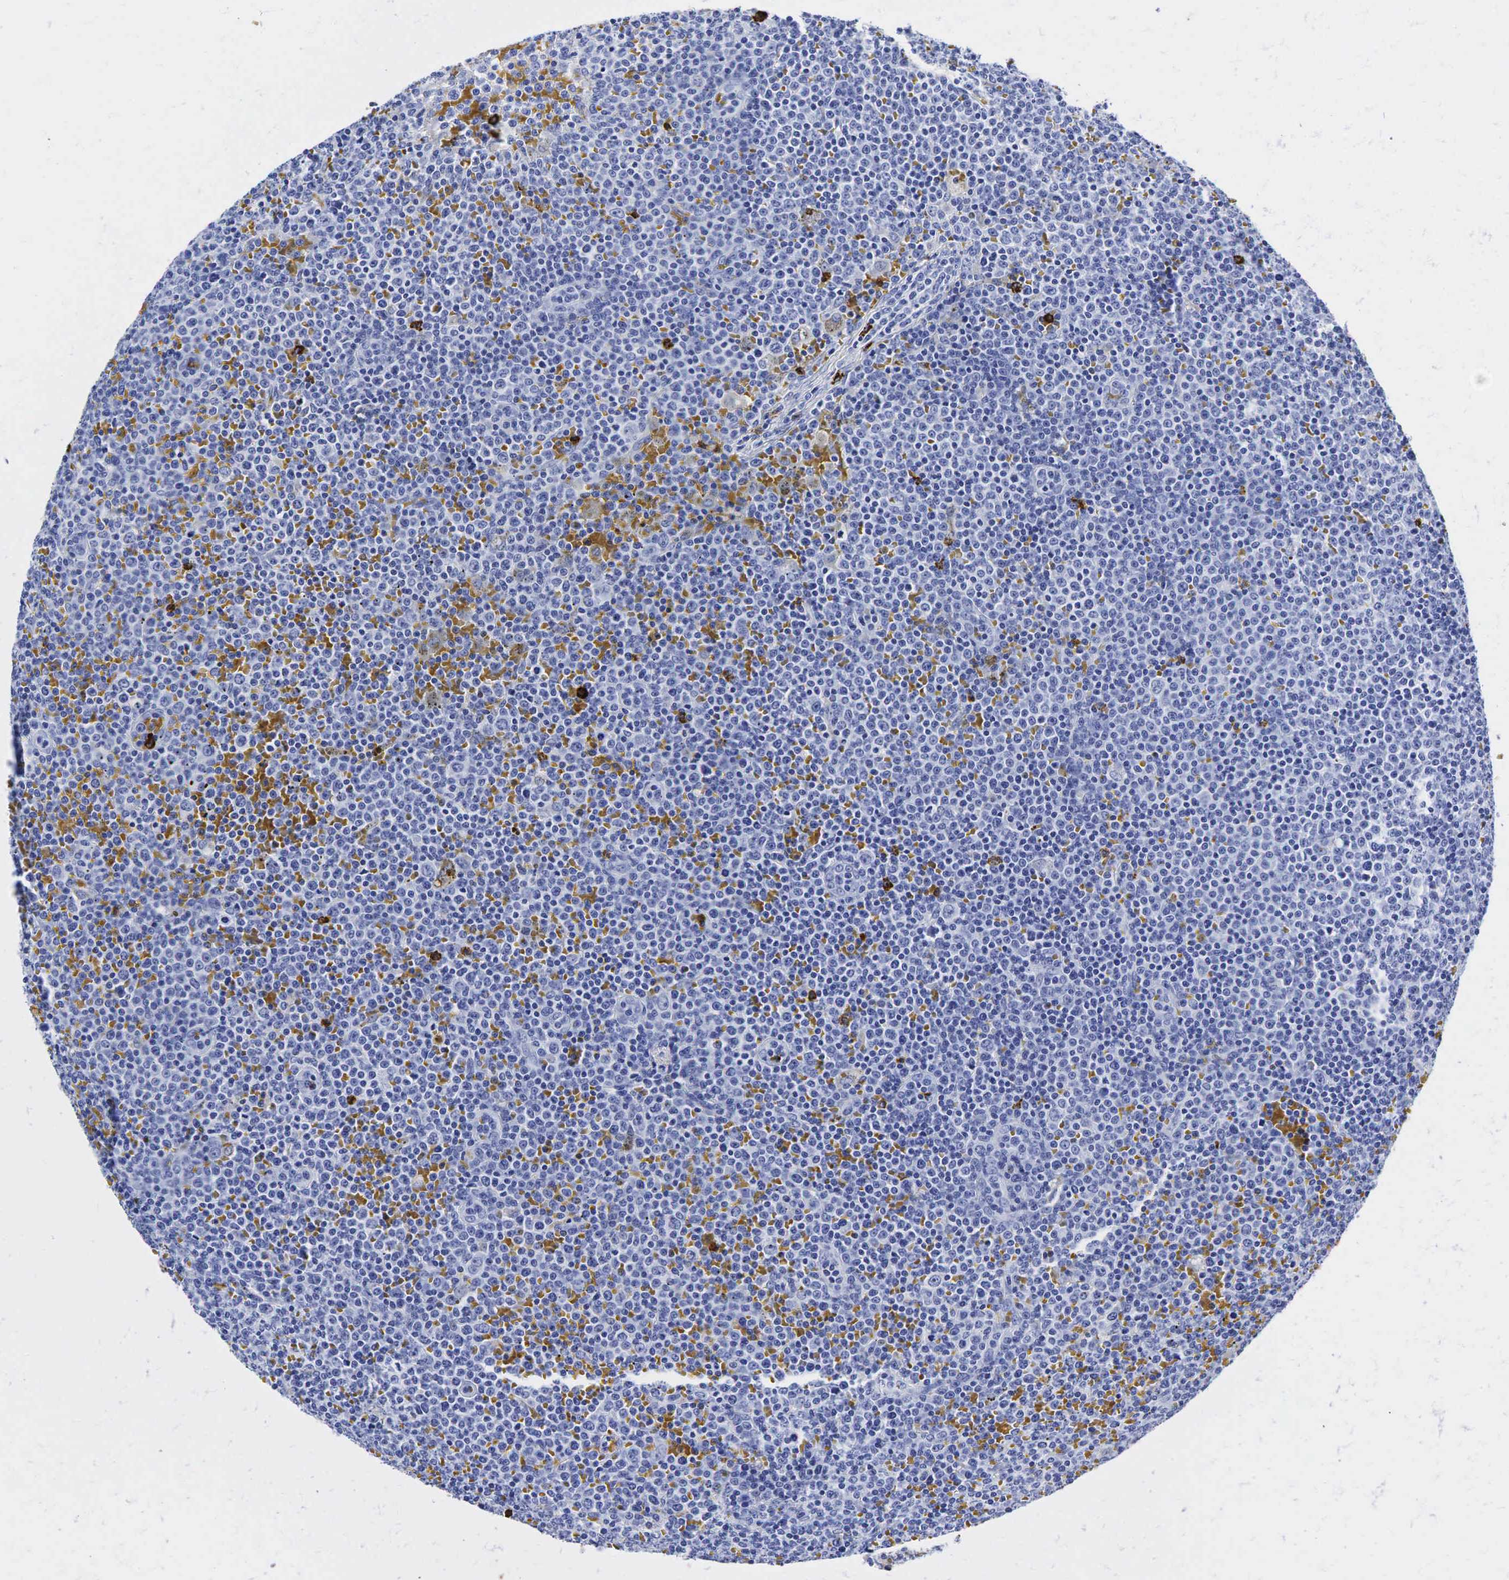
{"staining": {"intensity": "negative", "quantity": "none", "location": "none"}, "tissue": "lymphoma", "cell_type": "Tumor cells", "image_type": "cancer", "snomed": [{"axis": "morphology", "description": "Malignant lymphoma, non-Hodgkin's type, Low grade"}, {"axis": "topography", "description": "Lymph node"}], "caption": "There is no significant expression in tumor cells of lymphoma. Brightfield microscopy of IHC stained with DAB (brown) and hematoxylin (blue), captured at high magnification.", "gene": "LYZ", "patient": {"sex": "male", "age": 50}}